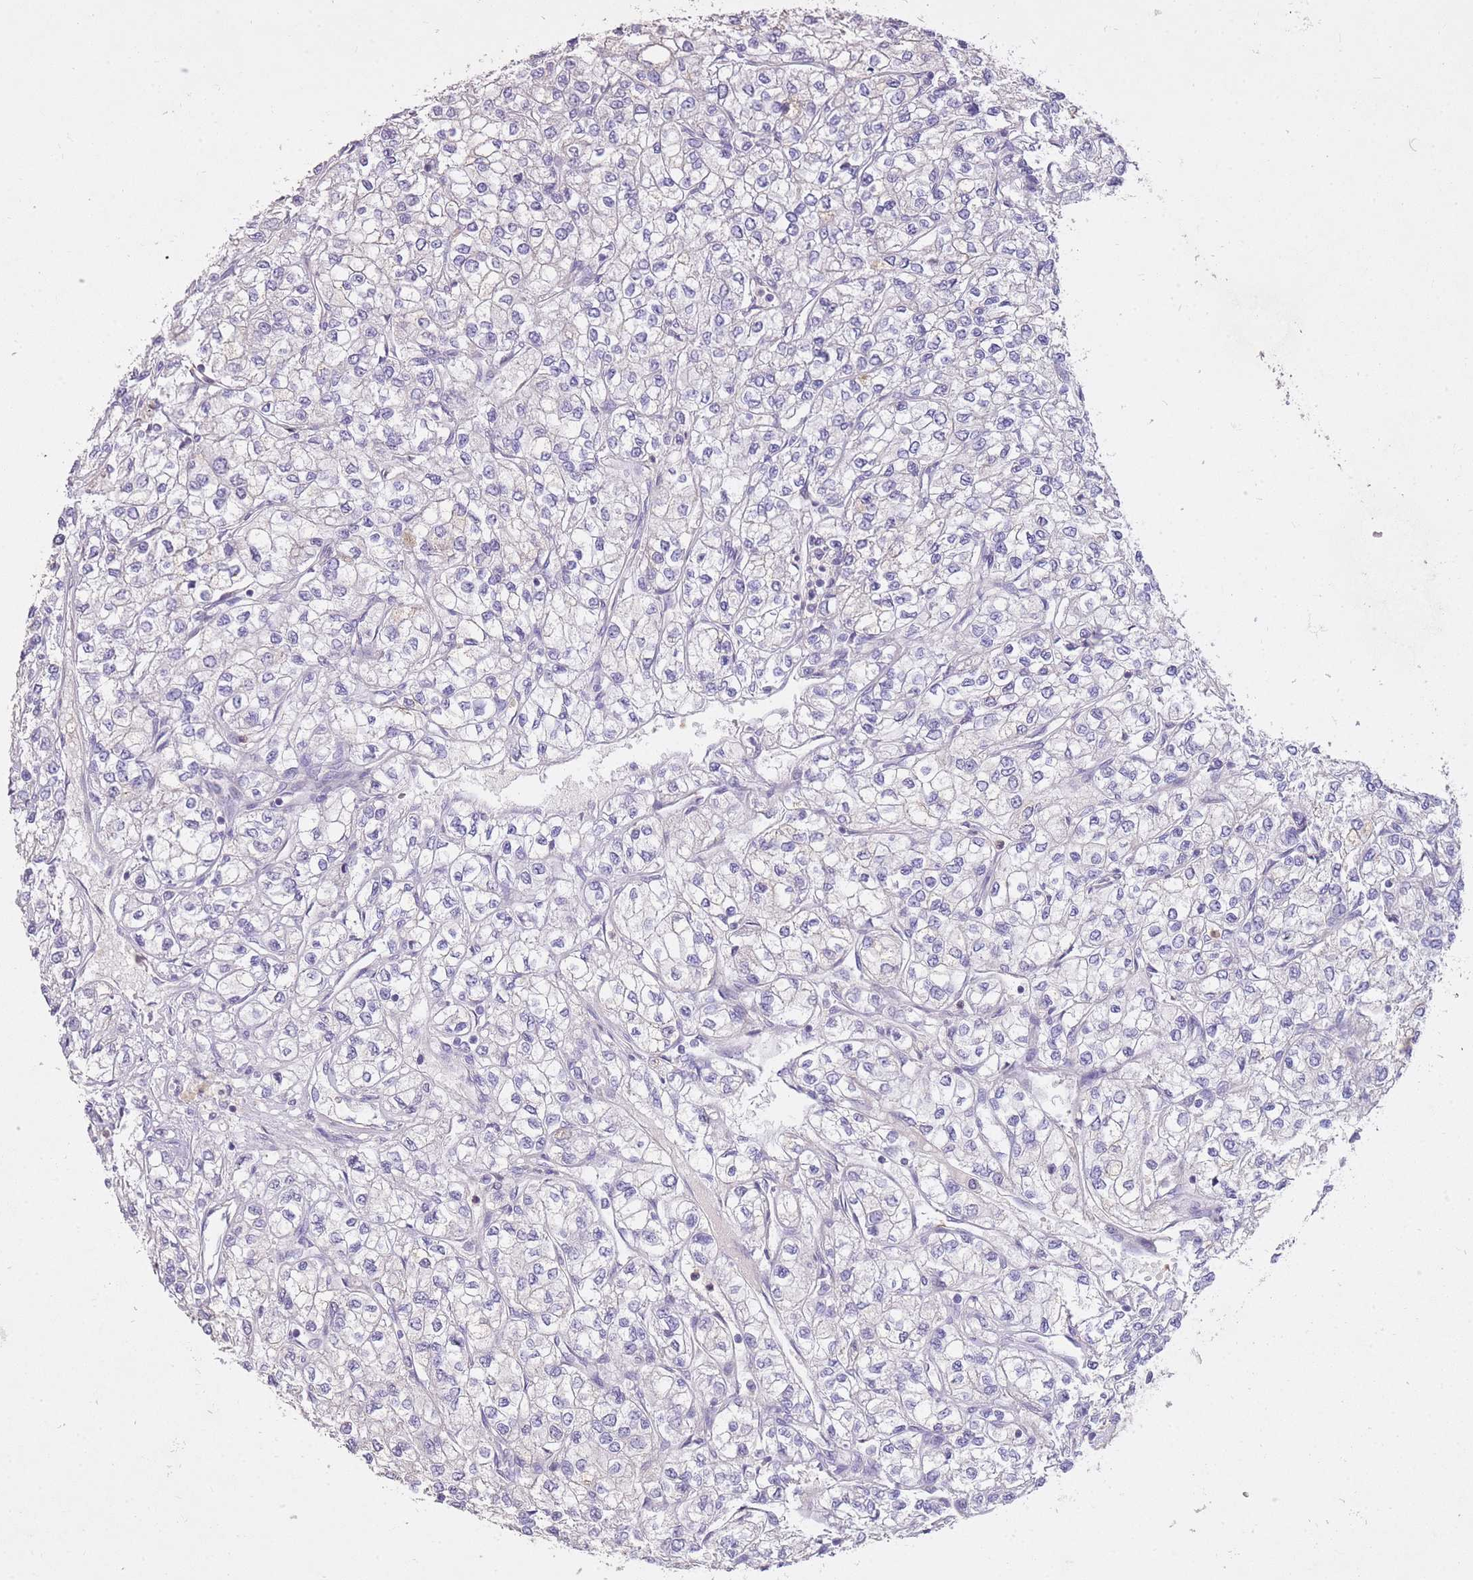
{"staining": {"intensity": "negative", "quantity": "none", "location": "none"}, "tissue": "renal cancer", "cell_type": "Tumor cells", "image_type": "cancer", "snomed": [{"axis": "morphology", "description": "Adenocarcinoma, NOS"}, {"axis": "topography", "description": "Kidney"}], "caption": "Immunohistochemistry of renal adenocarcinoma reveals no expression in tumor cells. (DAB immunohistochemistry (IHC) visualized using brightfield microscopy, high magnification).", "gene": "FRG2C", "patient": {"sex": "male", "age": 80}}